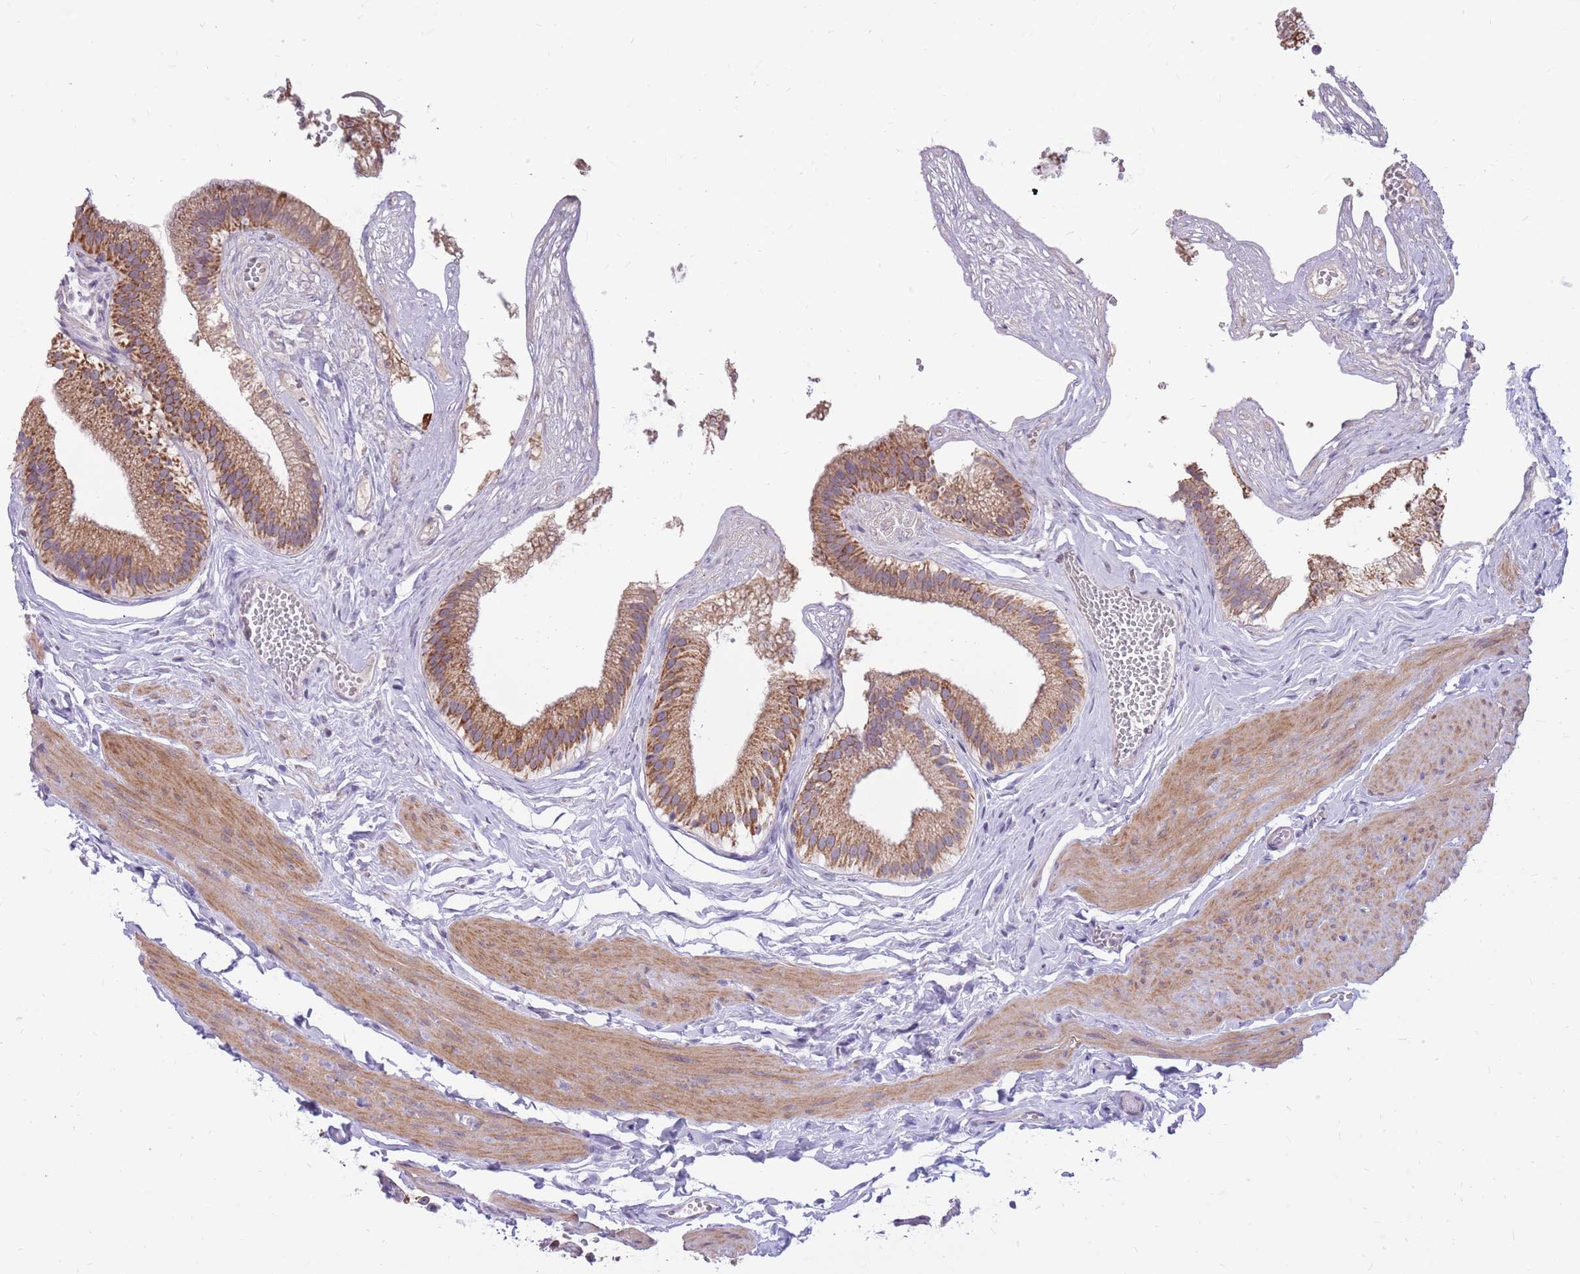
{"staining": {"intensity": "moderate", "quantity": ">75%", "location": "cytoplasmic/membranous"}, "tissue": "gallbladder", "cell_type": "Glandular cells", "image_type": "normal", "snomed": [{"axis": "morphology", "description": "Normal tissue, NOS"}, {"axis": "topography", "description": "Gallbladder"}], "caption": "This is a histology image of immunohistochemistry (IHC) staining of unremarkable gallbladder, which shows moderate staining in the cytoplasmic/membranous of glandular cells.", "gene": "RNF170", "patient": {"sex": "female", "age": 54}}